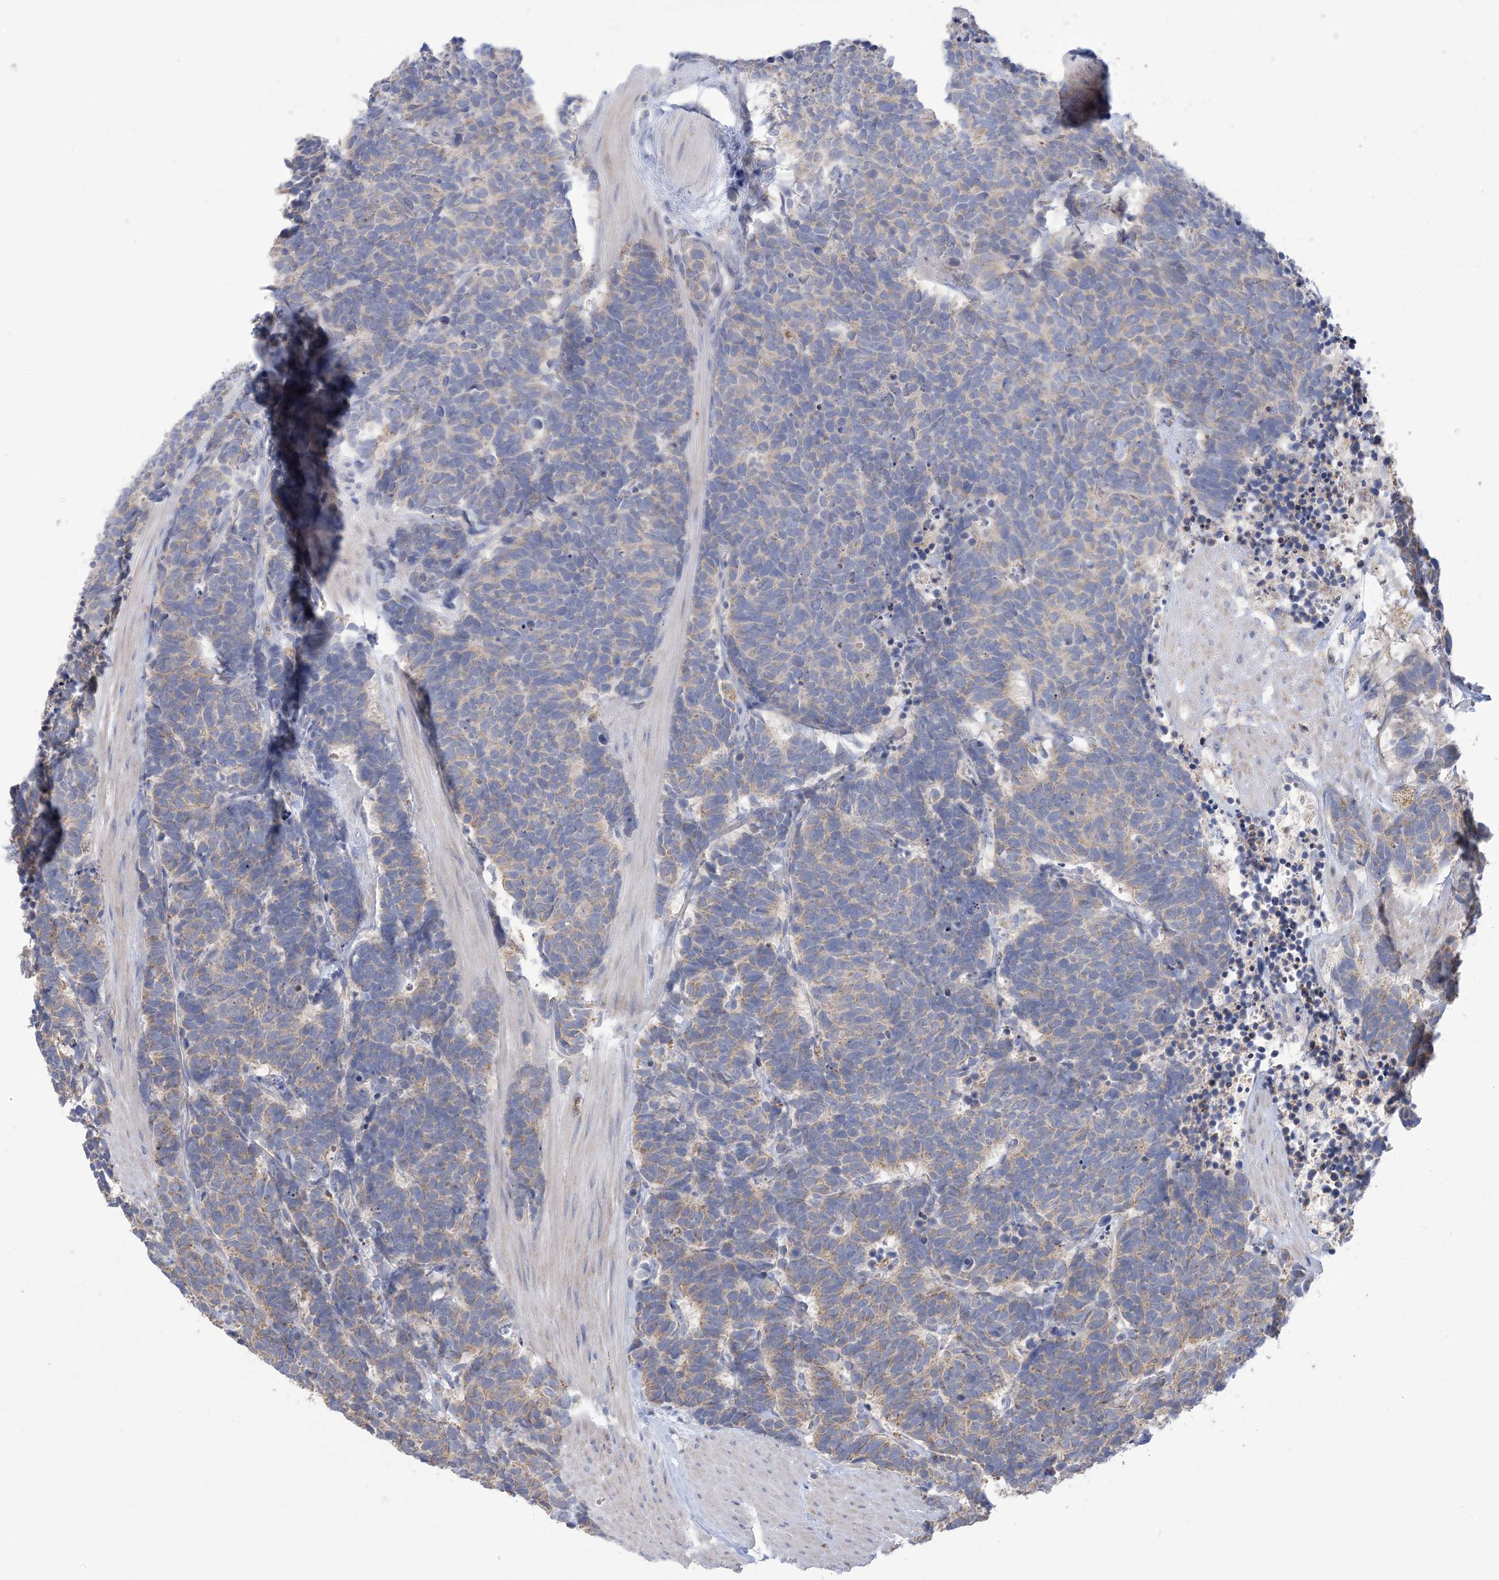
{"staining": {"intensity": "weak", "quantity": "25%-75%", "location": "cytoplasmic/membranous"}, "tissue": "carcinoid", "cell_type": "Tumor cells", "image_type": "cancer", "snomed": [{"axis": "morphology", "description": "Carcinoma, NOS"}, {"axis": "morphology", "description": "Carcinoid, malignant, NOS"}, {"axis": "topography", "description": "Urinary bladder"}], "caption": "The photomicrograph reveals immunohistochemical staining of malignant carcinoid. There is weak cytoplasmic/membranous positivity is seen in about 25%-75% of tumor cells.", "gene": "CLEC16A", "patient": {"sex": "male", "age": 57}}